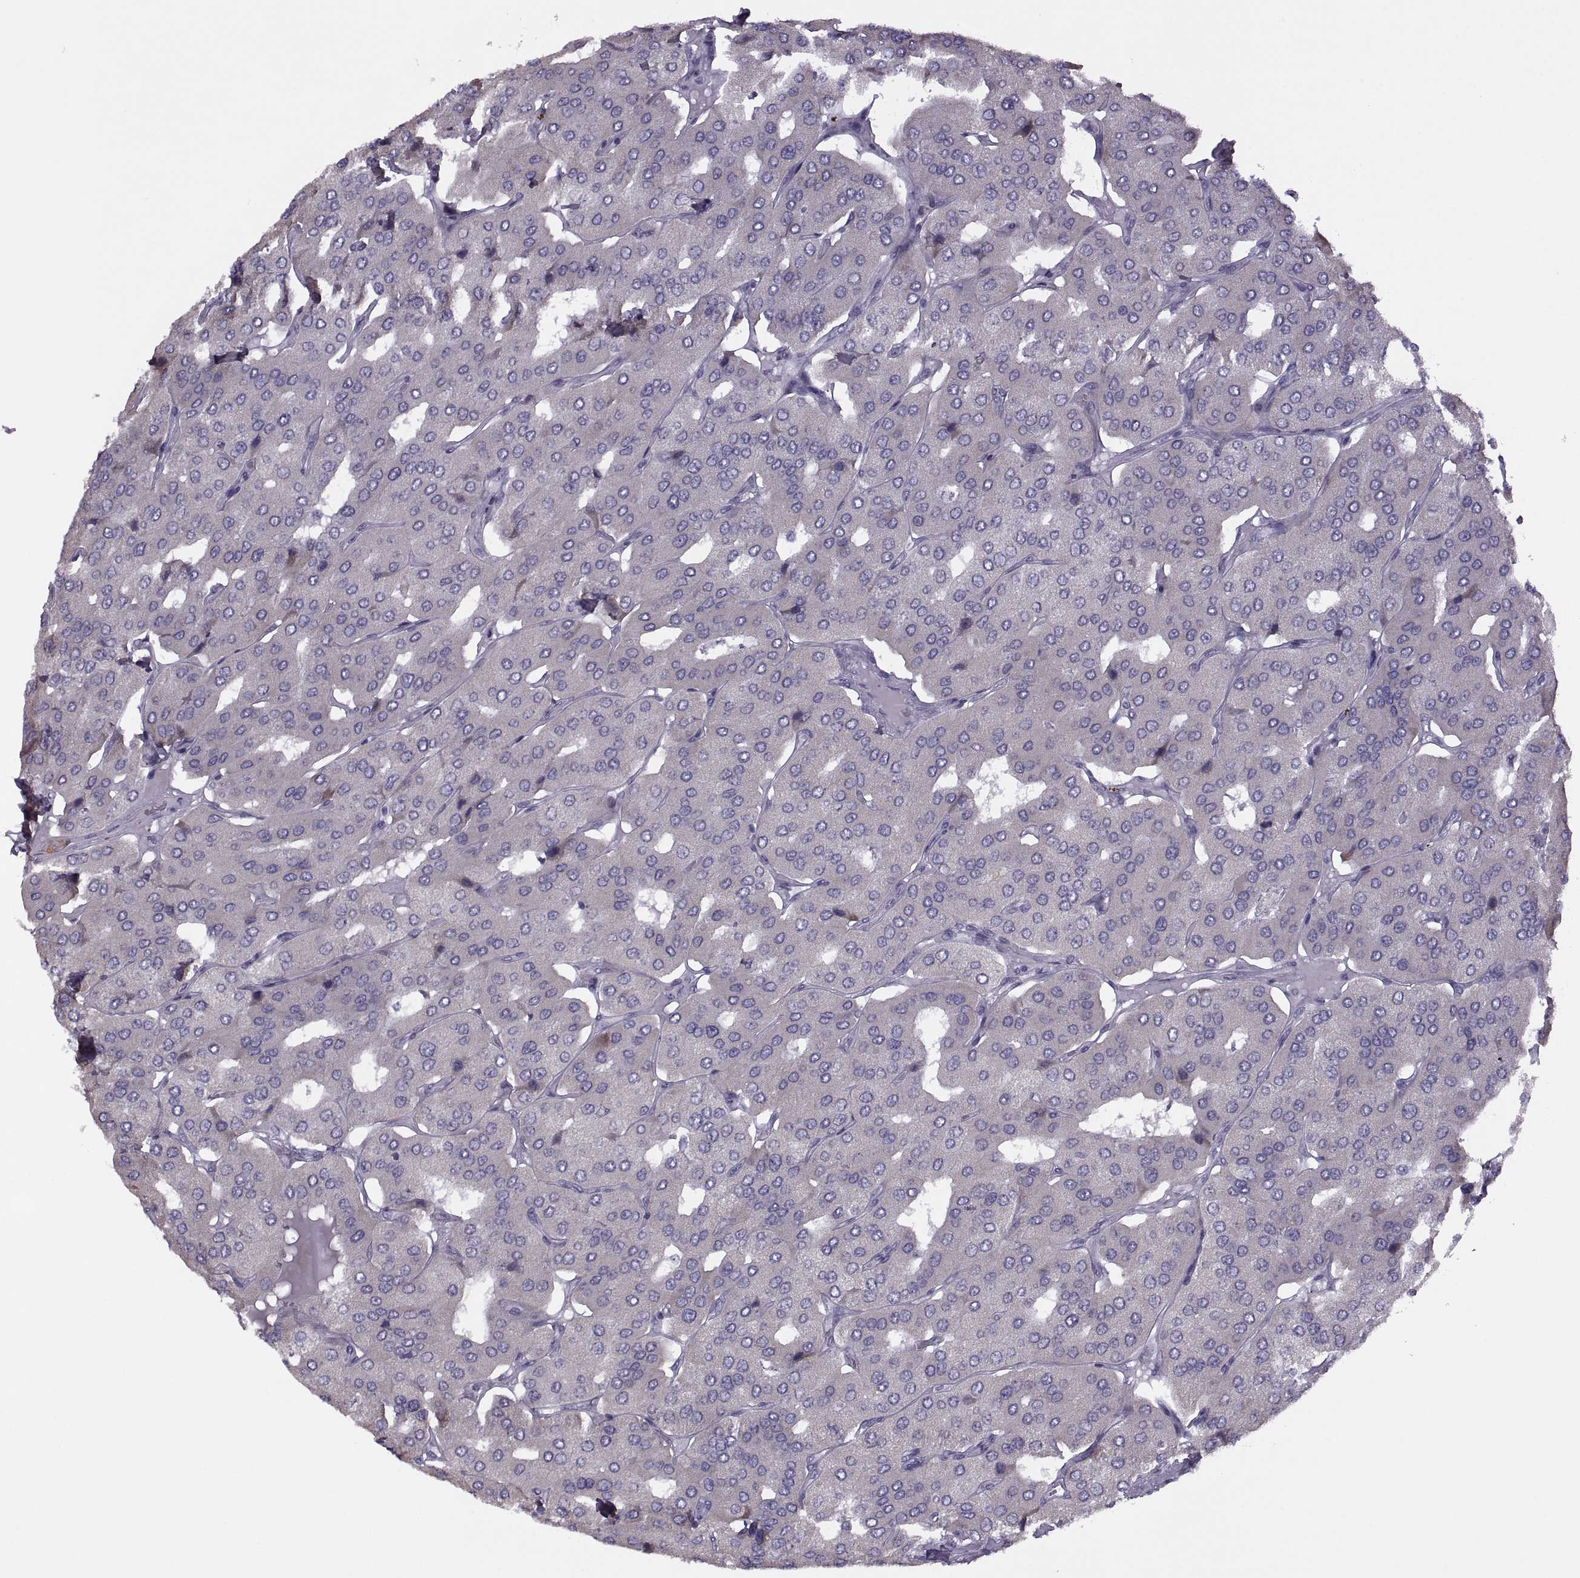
{"staining": {"intensity": "negative", "quantity": "none", "location": "none"}, "tissue": "parathyroid gland", "cell_type": "Glandular cells", "image_type": "normal", "snomed": [{"axis": "morphology", "description": "Normal tissue, NOS"}, {"axis": "morphology", "description": "Adenoma, NOS"}, {"axis": "topography", "description": "Parathyroid gland"}], "caption": "Immunohistochemistry (IHC) photomicrograph of normal parathyroid gland stained for a protein (brown), which displays no staining in glandular cells. (DAB (3,3'-diaminobenzidine) immunohistochemistry, high magnification).", "gene": "RIPK4", "patient": {"sex": "female", "age": 86}}